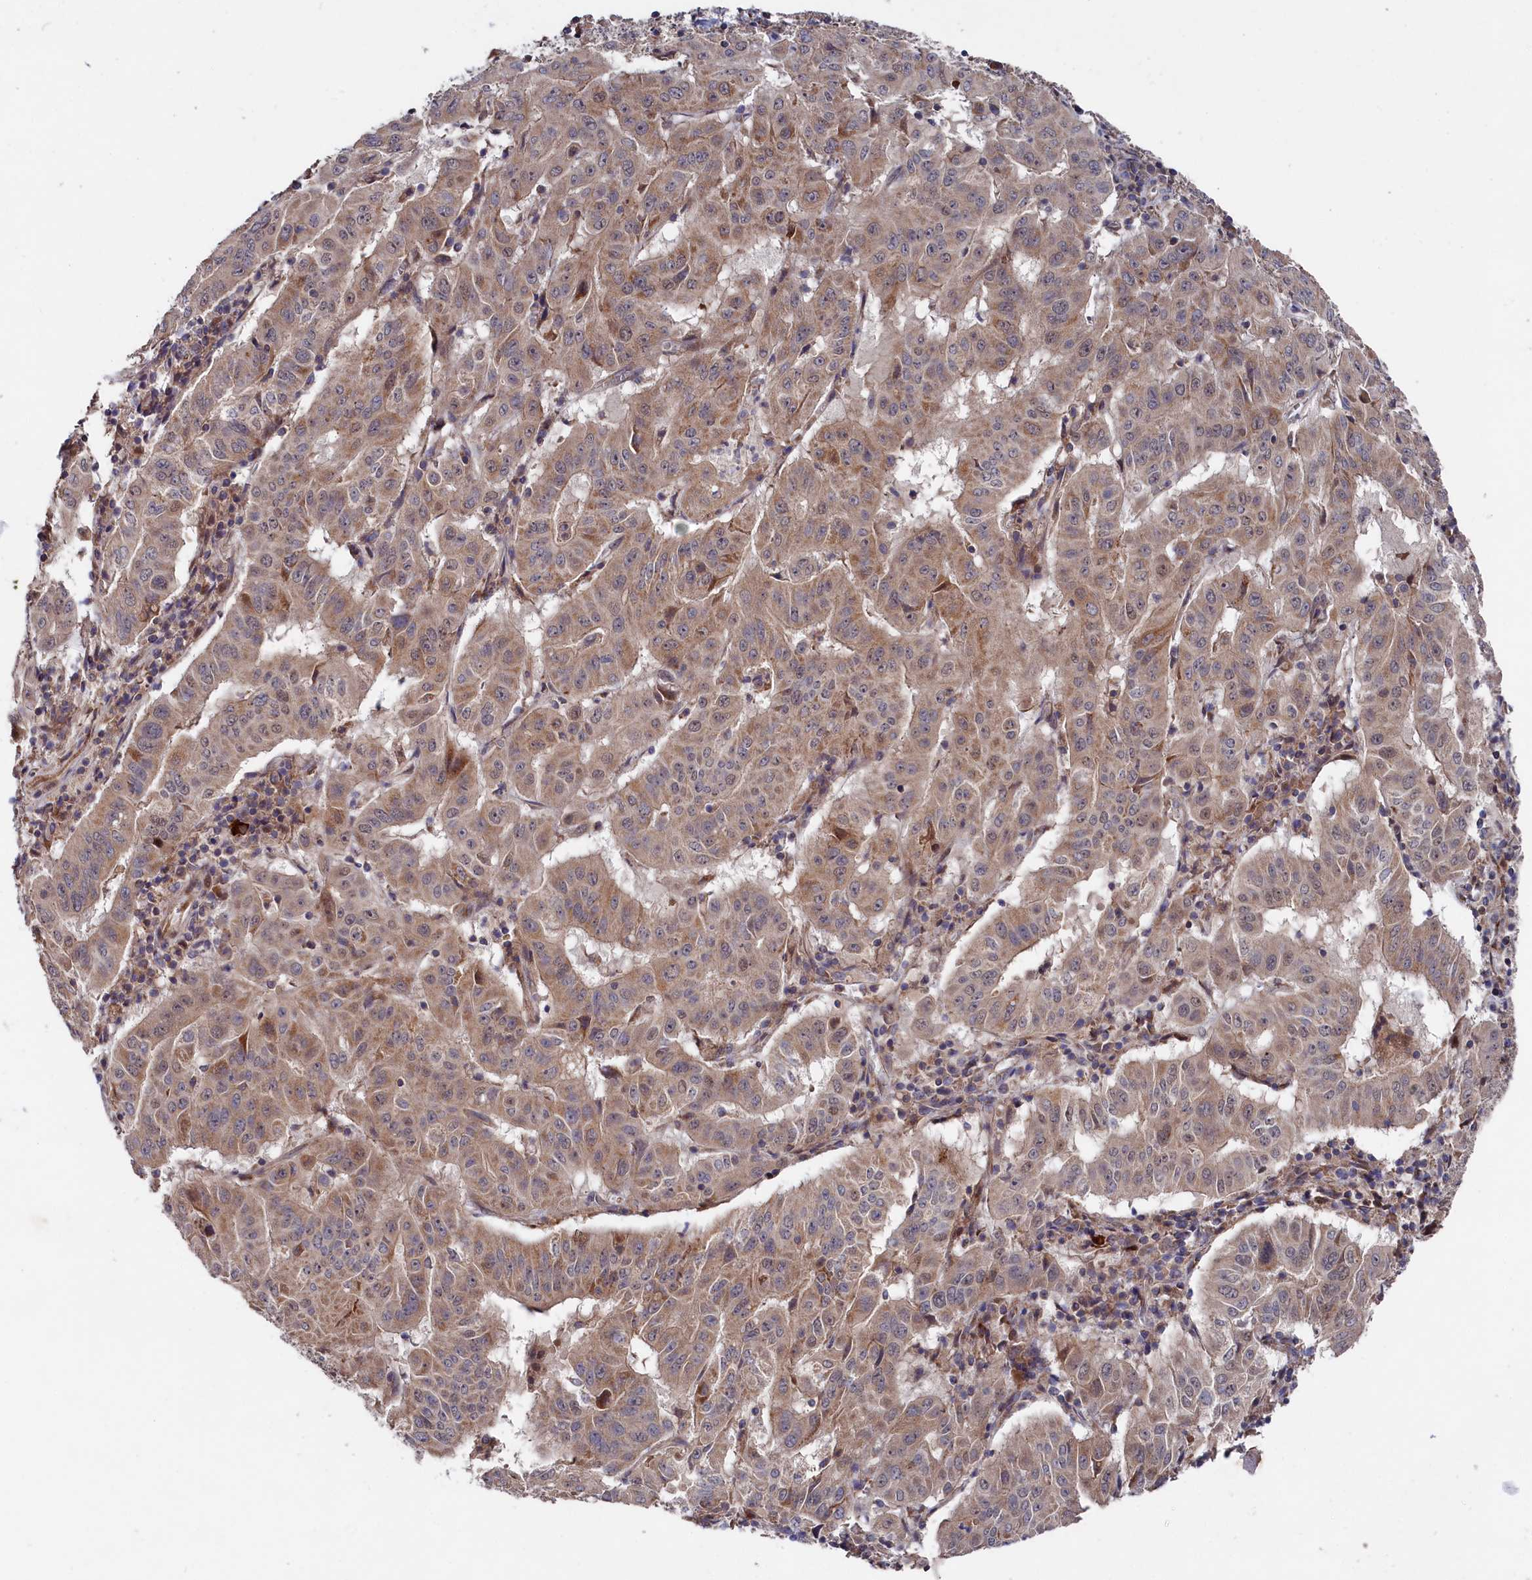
{"staining": {"intensity": "moderate", "quantity": ">75%", "location": "cytoplasmic/membranous"}, "tissue": "pancreatic cancer", "cell_type": "Tumor cells", "image_type": "cancer", "snomed": [{"axis": "morphology", "description": "Adenocarcinoma, NOS"}, {"axis": "topography", "description": "Pancreas"}], "caption": "This is a micrograph of immunohistochemistry (IHC) staining of pancreatic adenocarcinoma, which shows moderate staining in the cytoplasmic/membranous of tumor cells.", "gene": "SUPV3L1", "patient": {"sex": "male", "age": 63}}